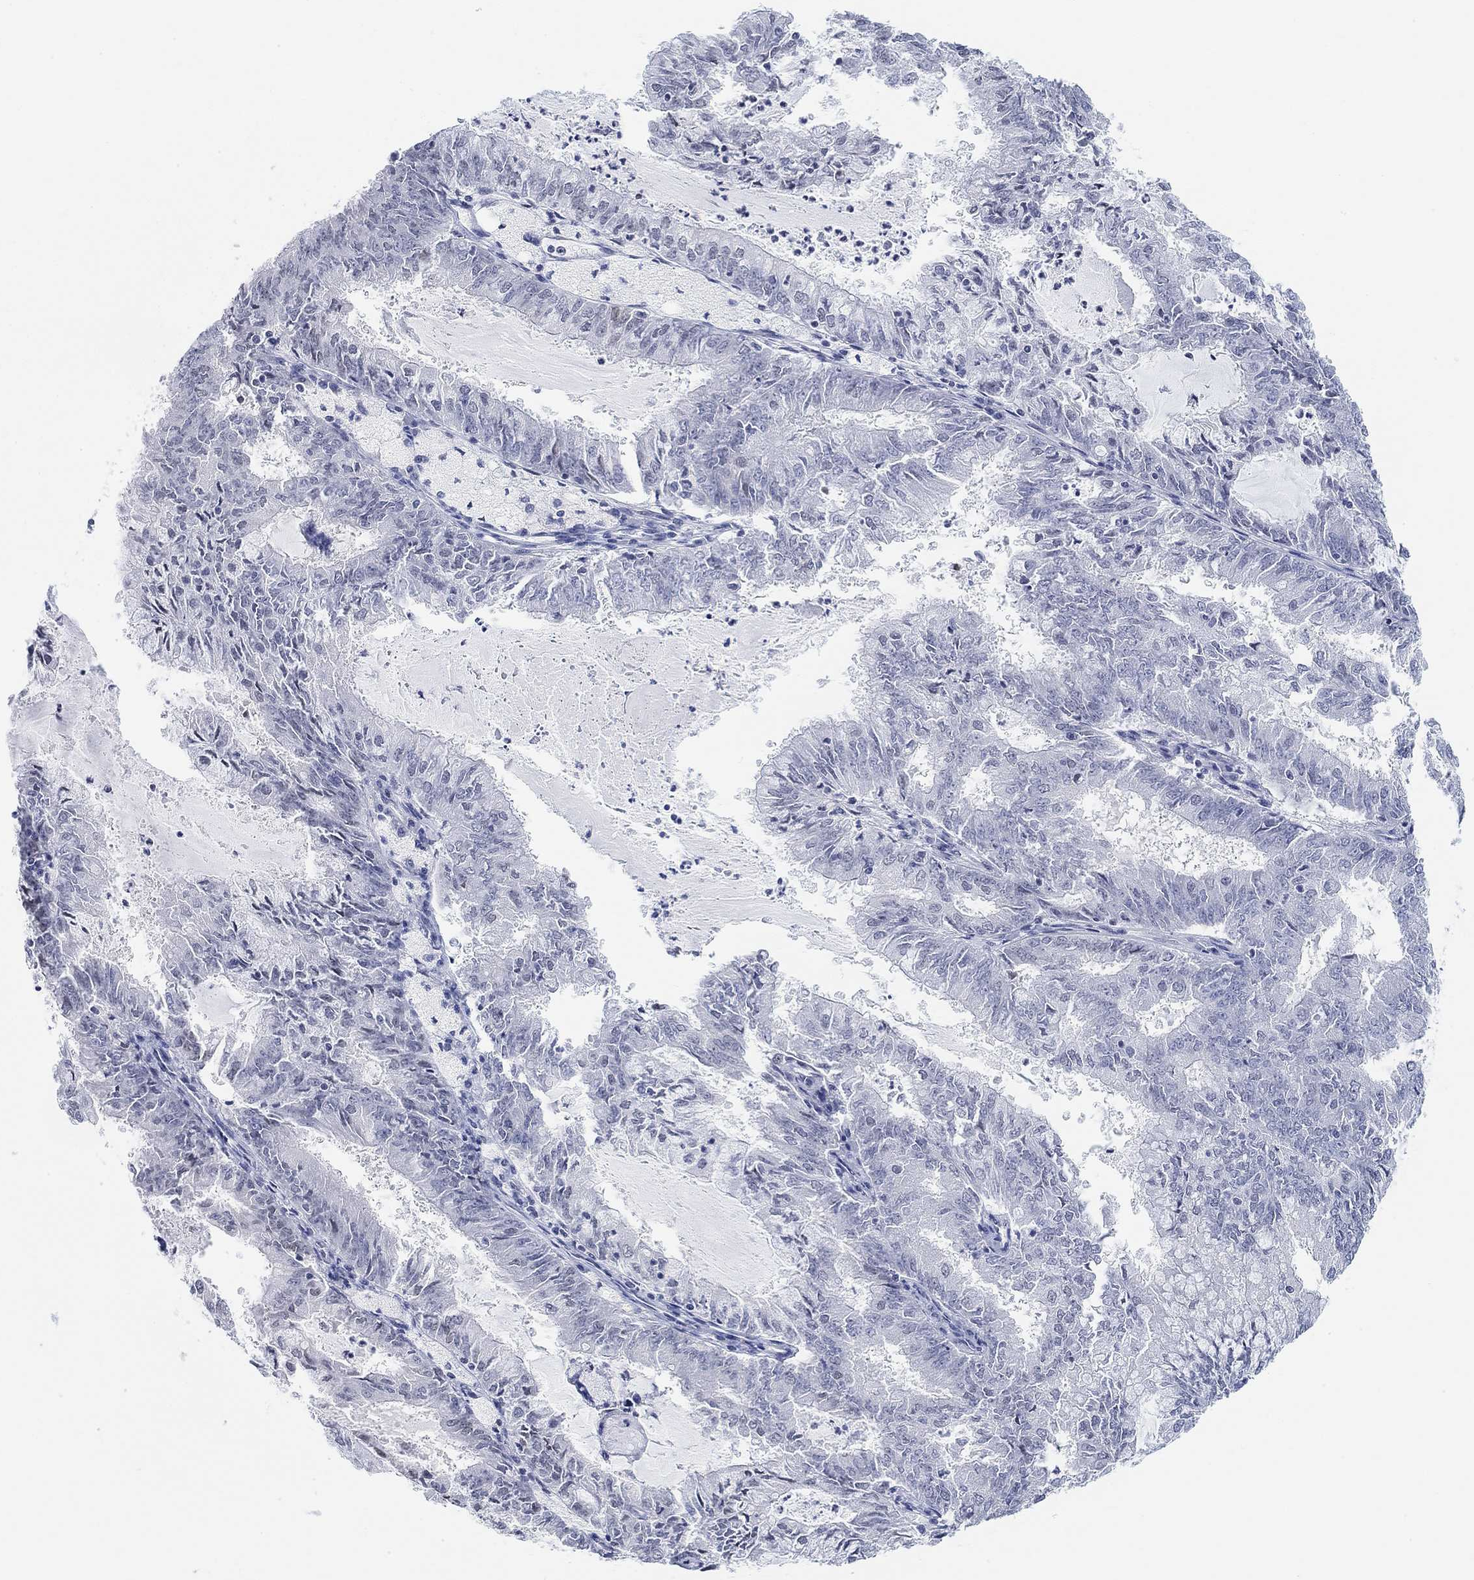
{"staining": {"intensity": "negative", "quantity": "none", "location": "none"}, "tissue": "endometrial cancer", "cell_type": "Tumor cells", "image_type": "cancer", "snomed": [{"axis": "morphology", "description": "Adenocarcinoma, NOS"}, {"axis": "topography", "description": "Endometrium"}], "caption": "IHC image of neoplastic tissue: endometrial cancer stained with DAB (3,3'-diaminobenzidine) shows no significant protein expression in tumor cells.", "gene": "PURG", "patient": {"sex": "female", "age": 57}}